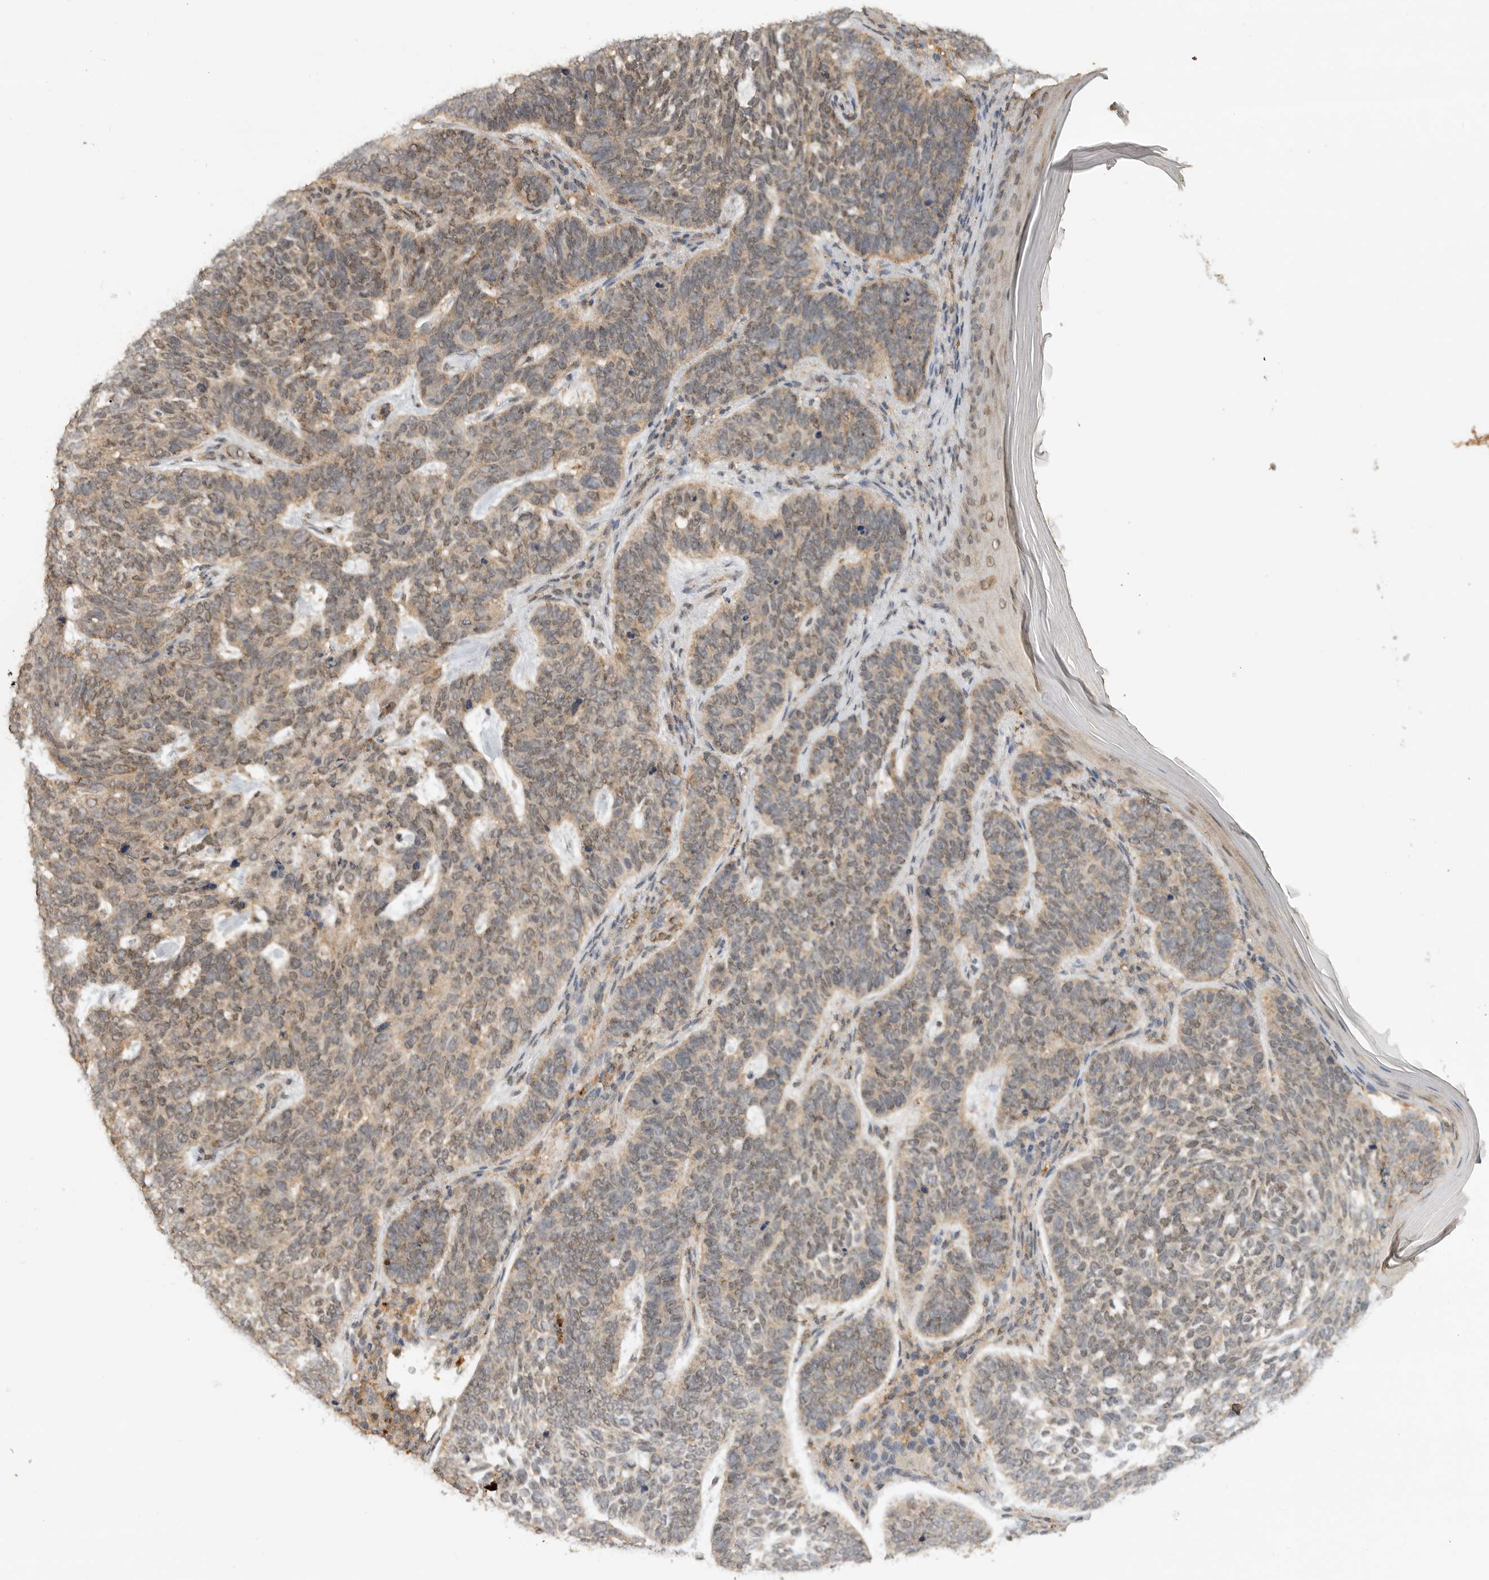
{"staining": {"intensity": "weak", "quantity": ">75%", "location": "cytoplasmic/membranous"}, "tissue": "skin cancer", "cell_type": "Tumor cells", "image_type": "cancer", "snomed": [{"axis": "morphology", "description": "Basal cell carcinoma"}, {"axis": "topography", "description": "Skin"}], "caption": "Immunohistochemical staining of human basal cell carcinoma (skin) reveals low levels of weak cytoplasmic/membranous staining in approximately >75% of tumor cells.", "gene": "ICOSLG", "patient": {"sex": "female", "age": 85}}